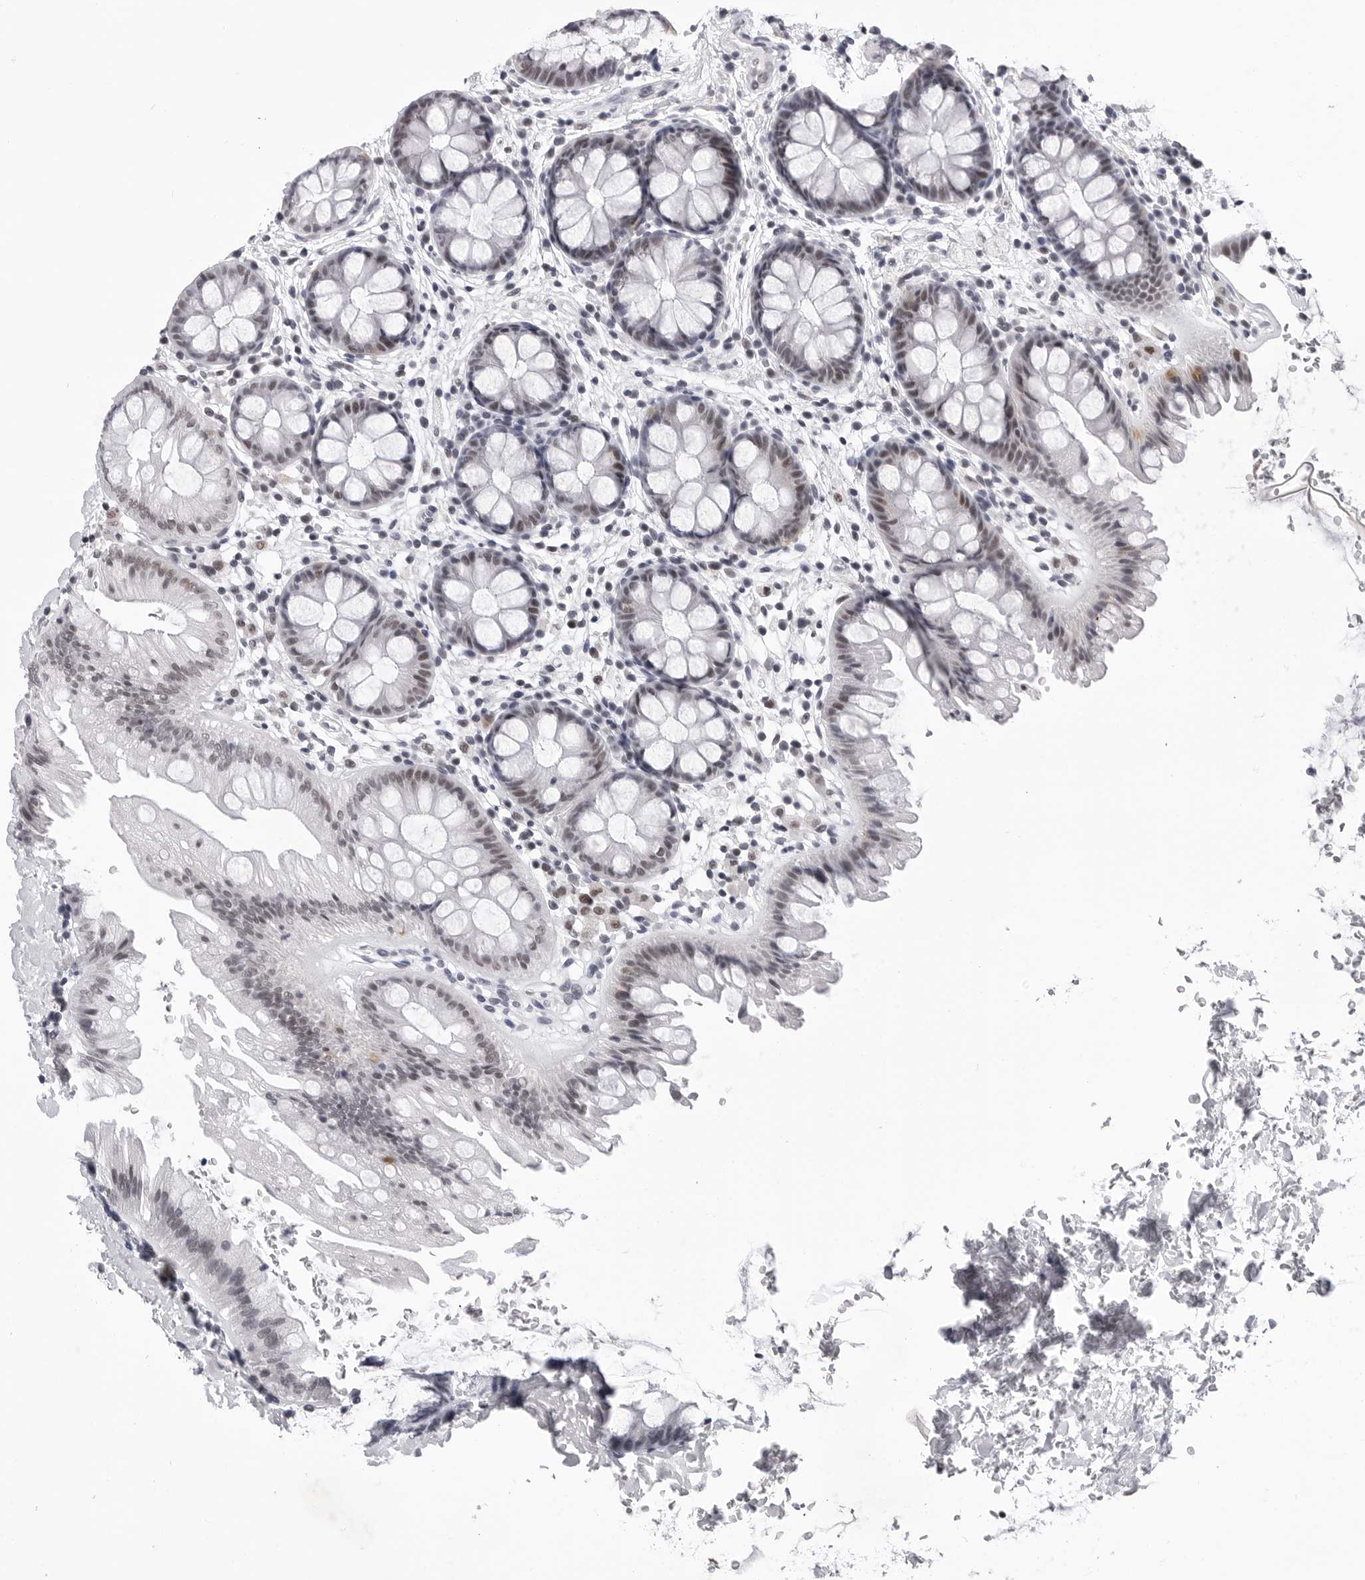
{"staining": {"intensity": "weak", "quantity": ">75%", "location": "nuclear"}, "tissue": "colon", "cell_type": "Endothelial cells", "image_type": "normal", "snomed": [{"axis": "morphology", "description": "Normal tissue, NOS"}, {"axis": "topography", "description": "Colon"}], "caption": "Weak nuclear expression for a protein is seen in about >75% of endothelial cells of benign colon using IHC.", "gene": "SF3B4", "patient": {"sex": "female", "age": 62}}